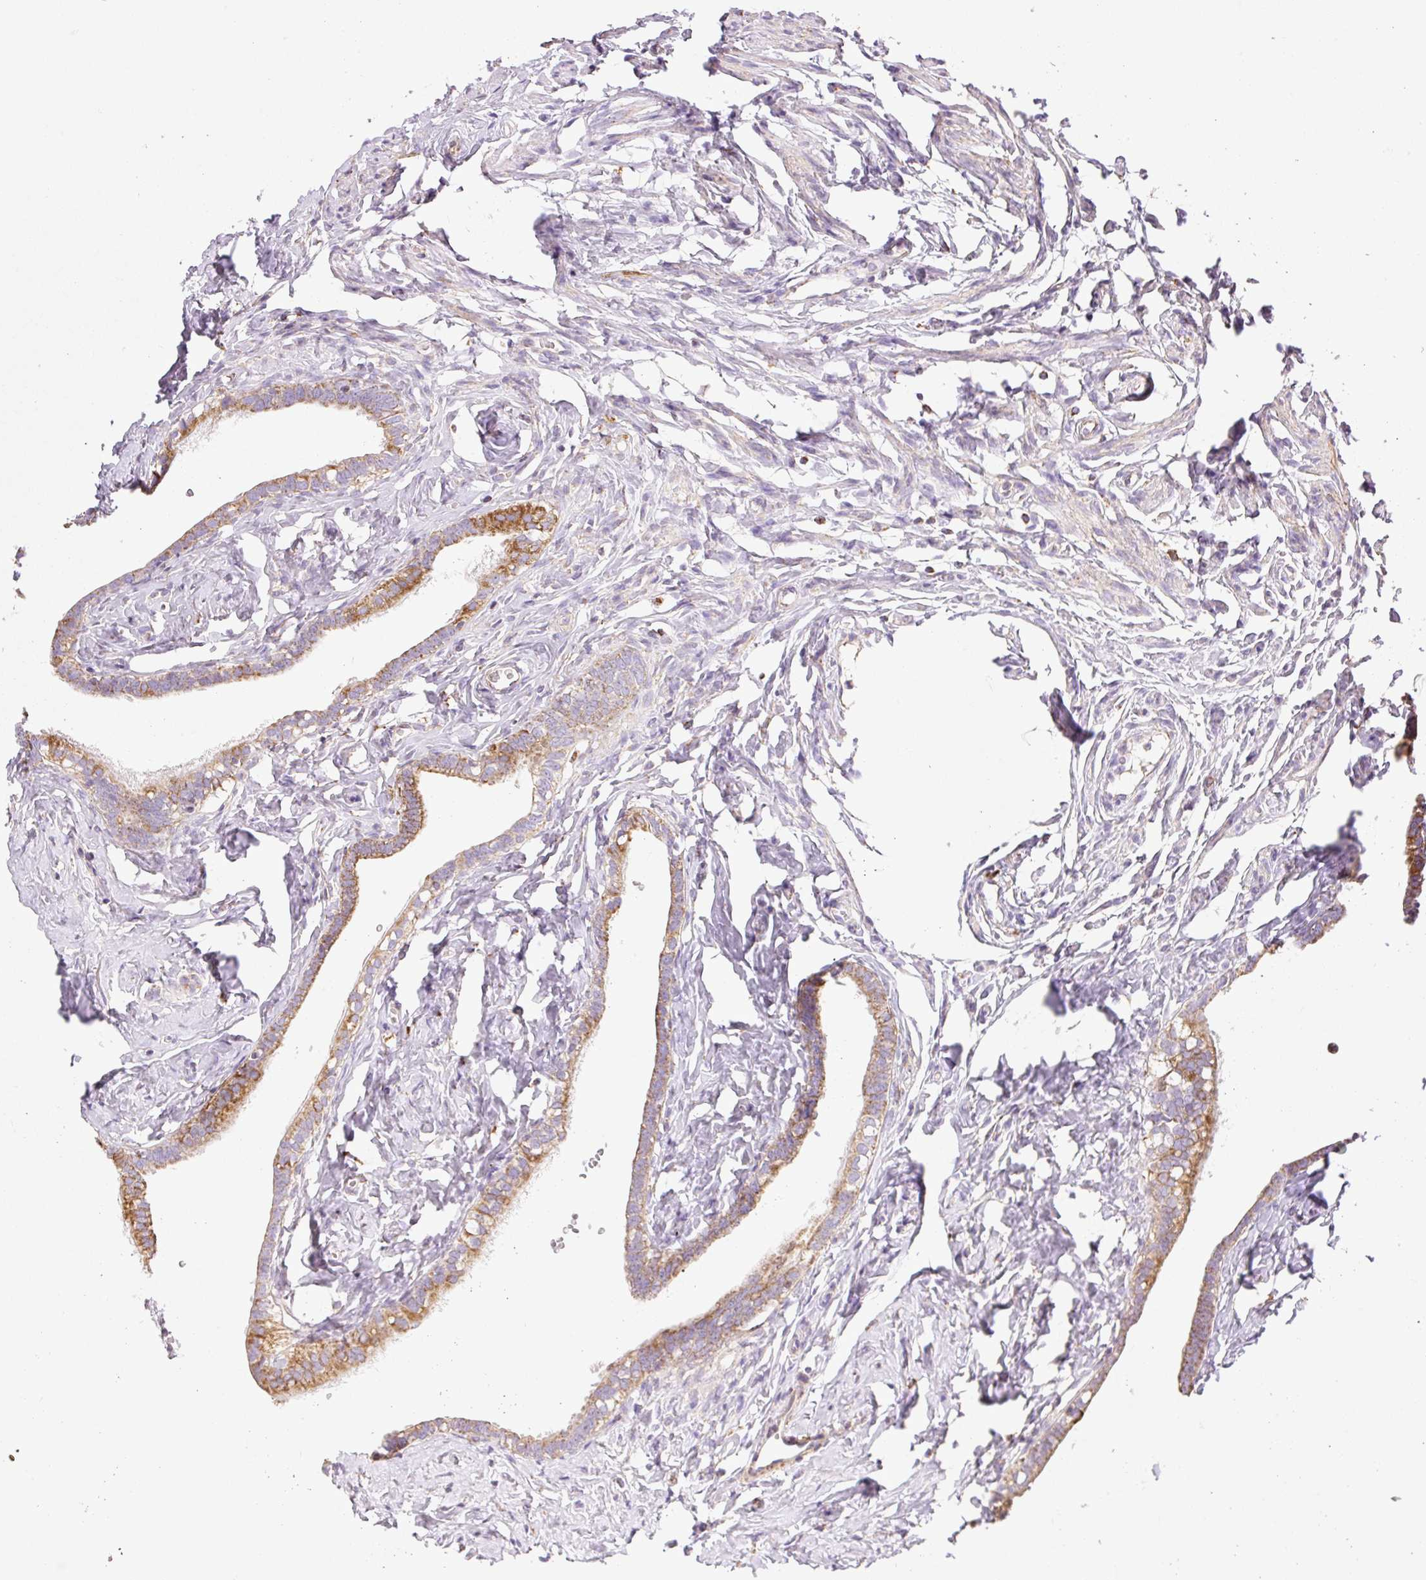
{"staining": {"intensity": "moderate", "quantity": ">75%", "location": "cytoplasmic/membranous"}, "tissue": "fallopian tube", "cell_type": "Glandular cells", "image_type": "normal", "snomed": [{"axis": "morphology", "description": "Normal tissue, NOS"}, {"axis": "topography", "description": "Fallopian tube"}], "caption": "Brown immunohistochemical staining in normal human fallopian tube shows moderate cytoplasmic/membranous positivity in about >75% of glandular cells.", "gene": "DAAM2", "patient": {"sex": "female", "age": 66}}